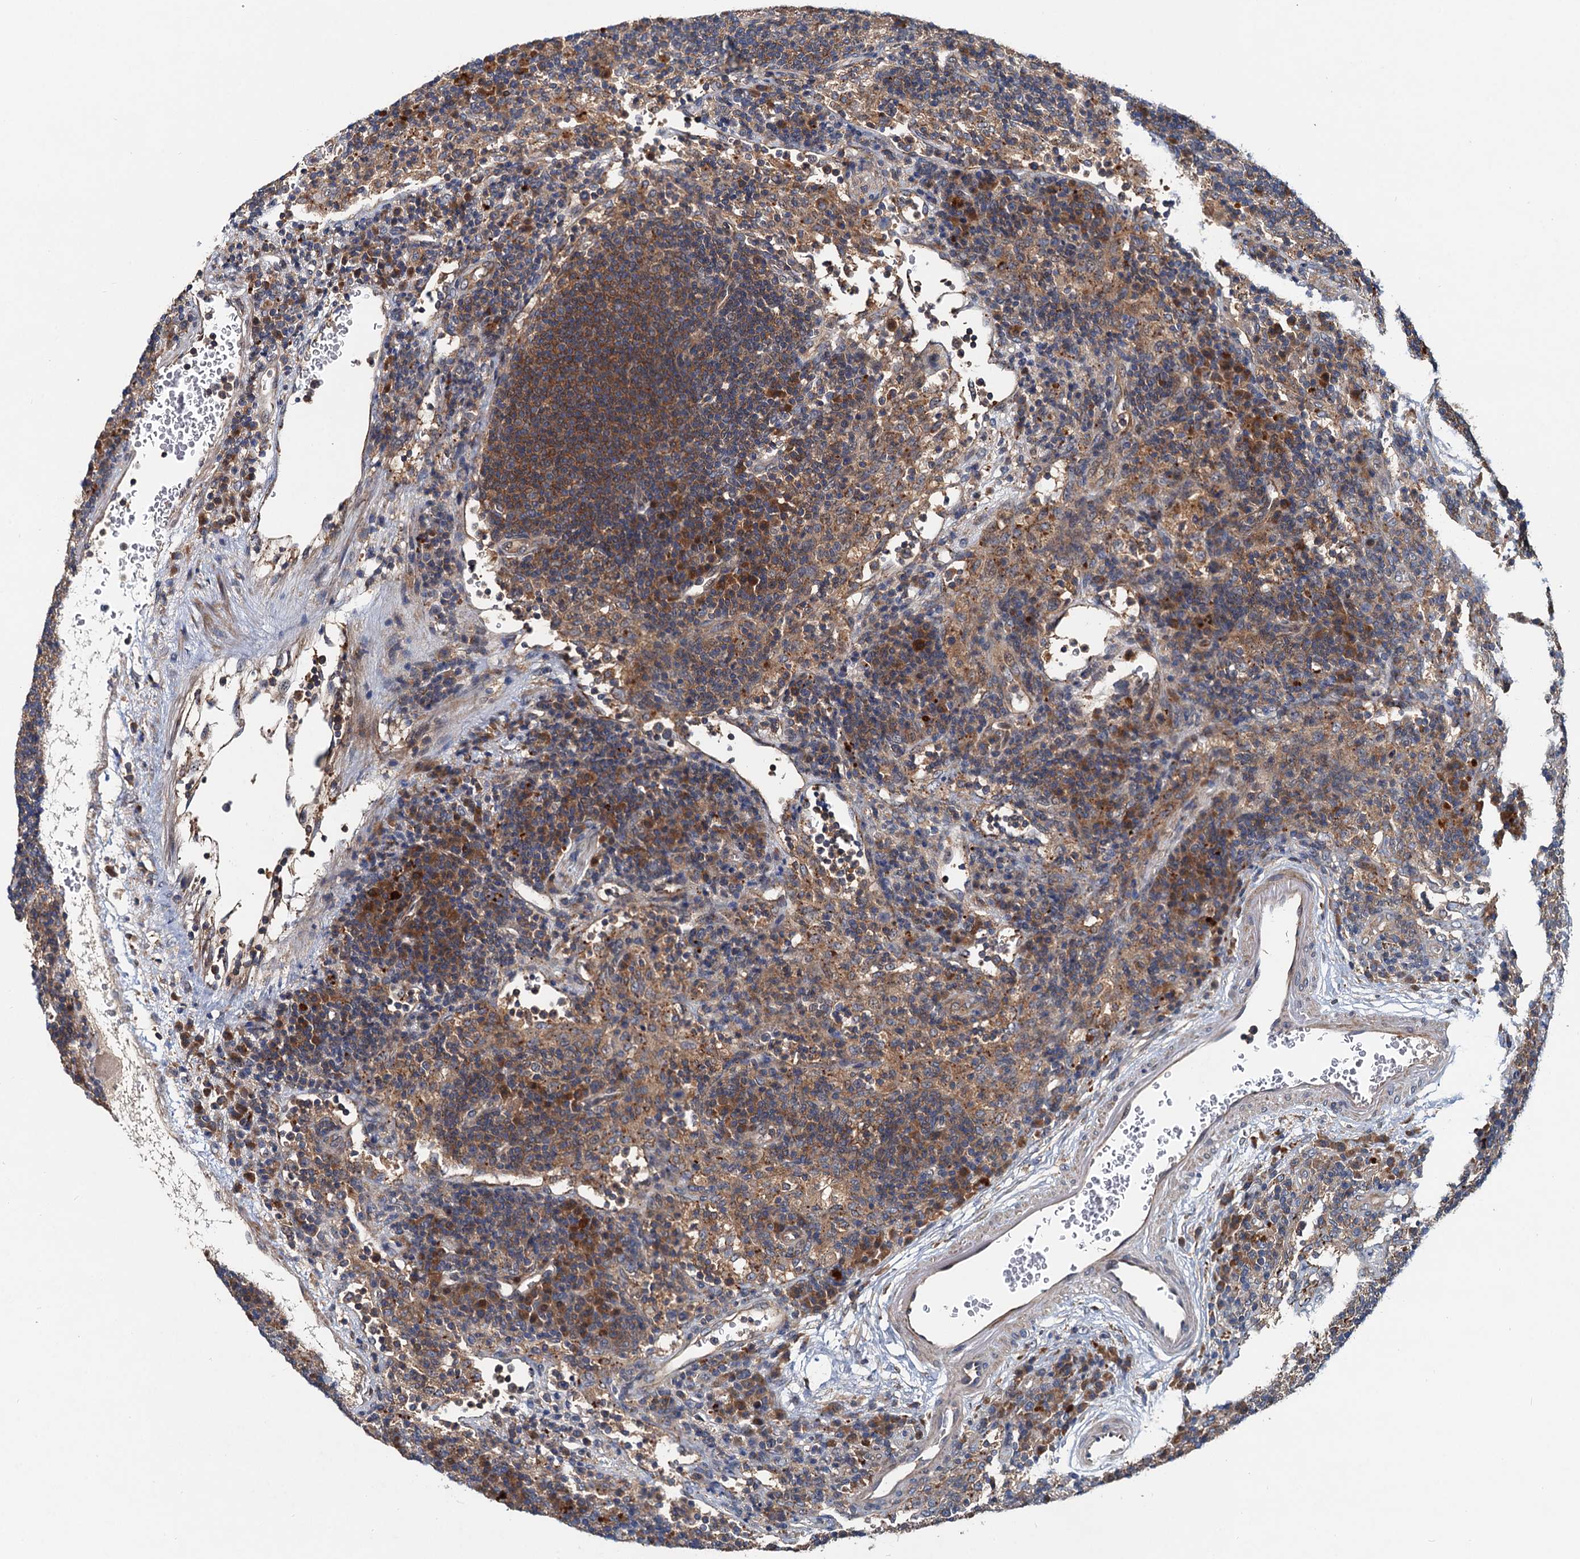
{"staining": {"intensity": "moderate", "quantity": ">75%", "location": "cytoplasmic/membranous"}, "tissue": "lymph node", "cell_type": "Germinal center cells", "image_type": "normal", "snomed": [{"axis": "morphology", "description": "Normal tissue, NOS"}, {"axis": "topography", "description": "Lymph node"}], "caption": "Germinal center cells exhibit medium levels of moderate cytoplasmic/membranous positivity in approximately >75% of cells in benign lymph node.", "gene": "EFL1", "patient": {"sex": "female", "age": 70}}